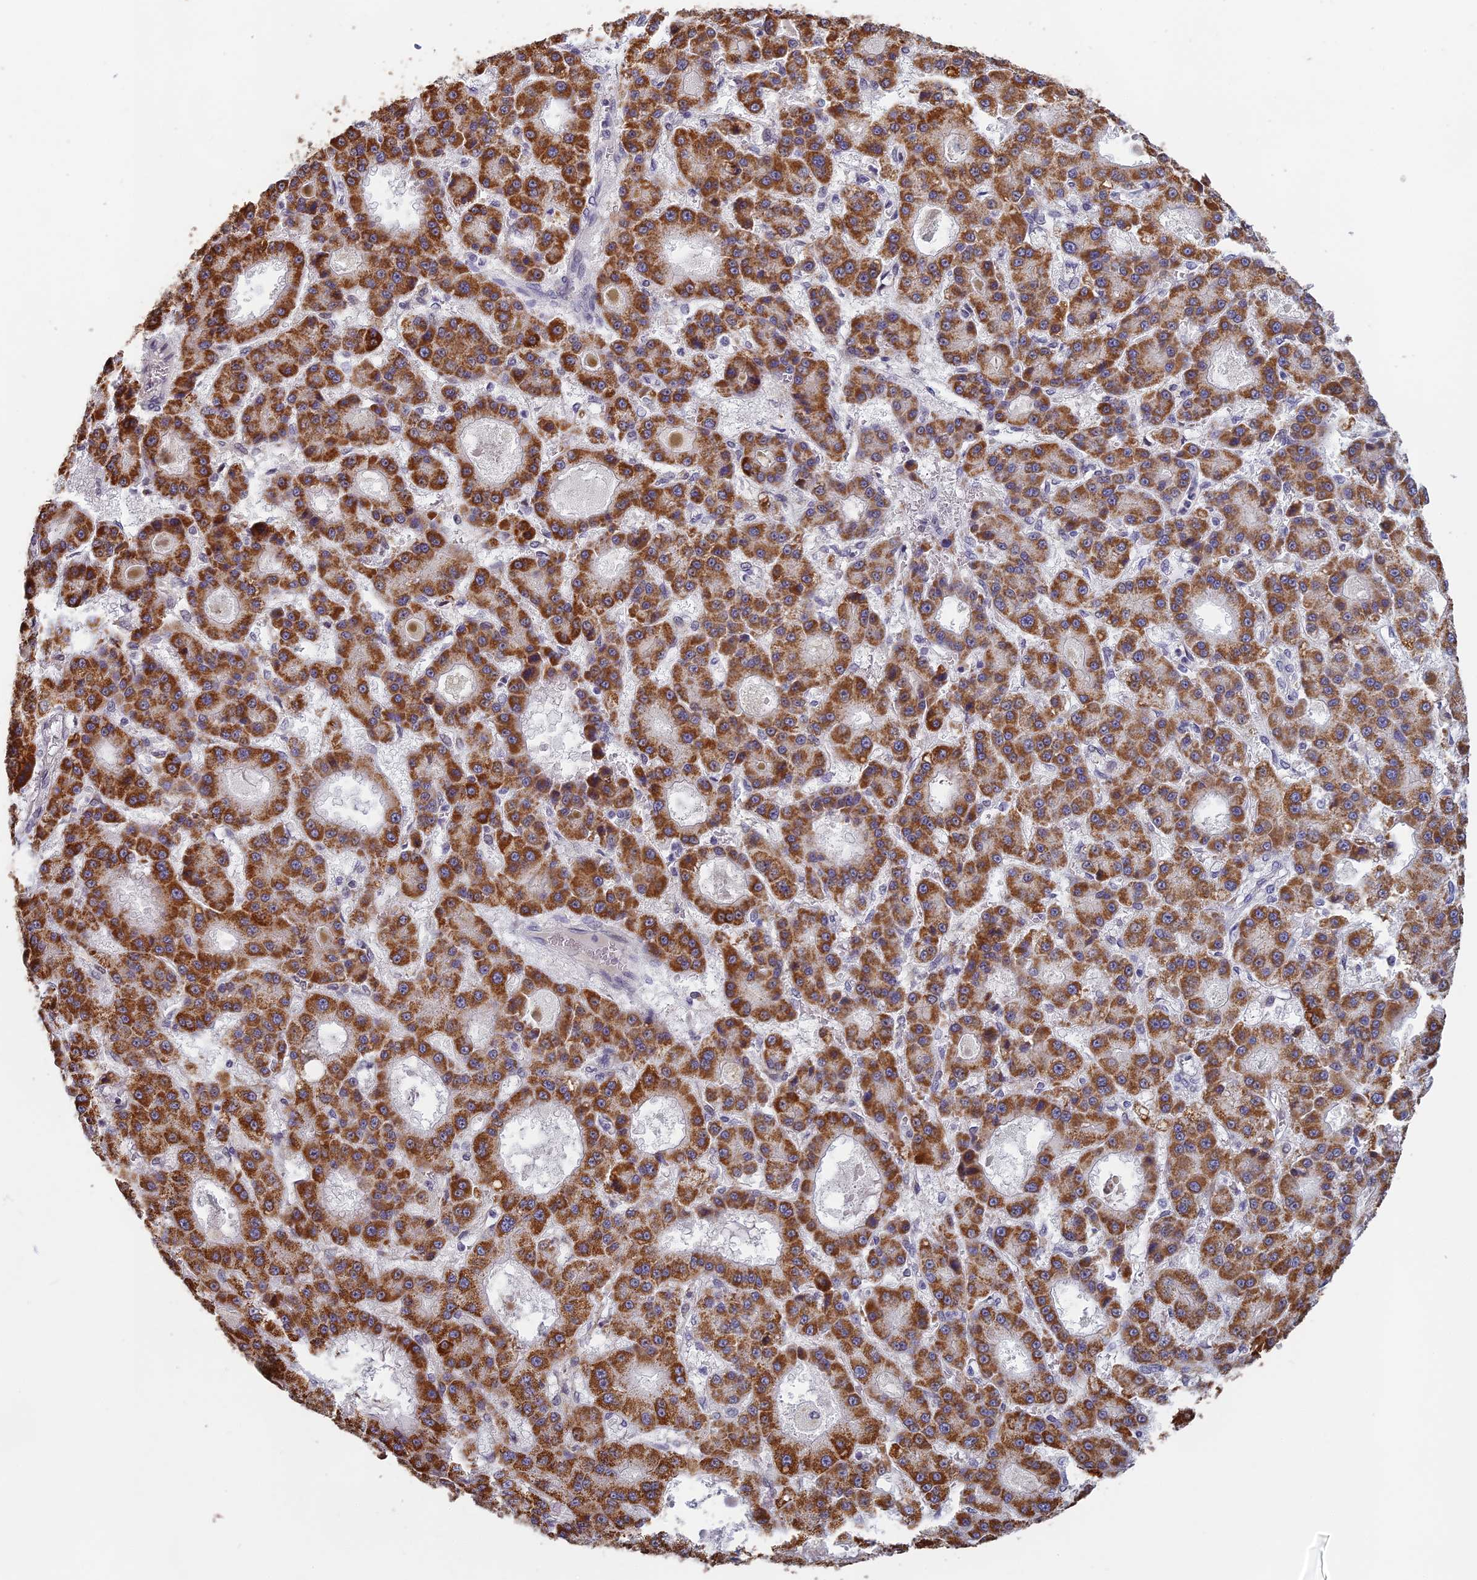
{"staining": {"intensity": "strong", "quantity": ">75%", "location": "cytoplasmic/membranous"}, "tissue": "liver cancer", "cell_type": "Tumor cells", "image_type": "cancer", "snomed": [{"axis": "morphology", "description": "Carcinoma, Hepatocellular, NOS"}, {"axis": "topography", "description": "Liver"}], "caption": "Liver cancer (hepatocellular carcinoma) tissue reveals strong cytoplasmic/membranous staining in about >75% of tumor cells", "gene": "MORF4L1", "patient": {"sex": "male", "age": 70}}